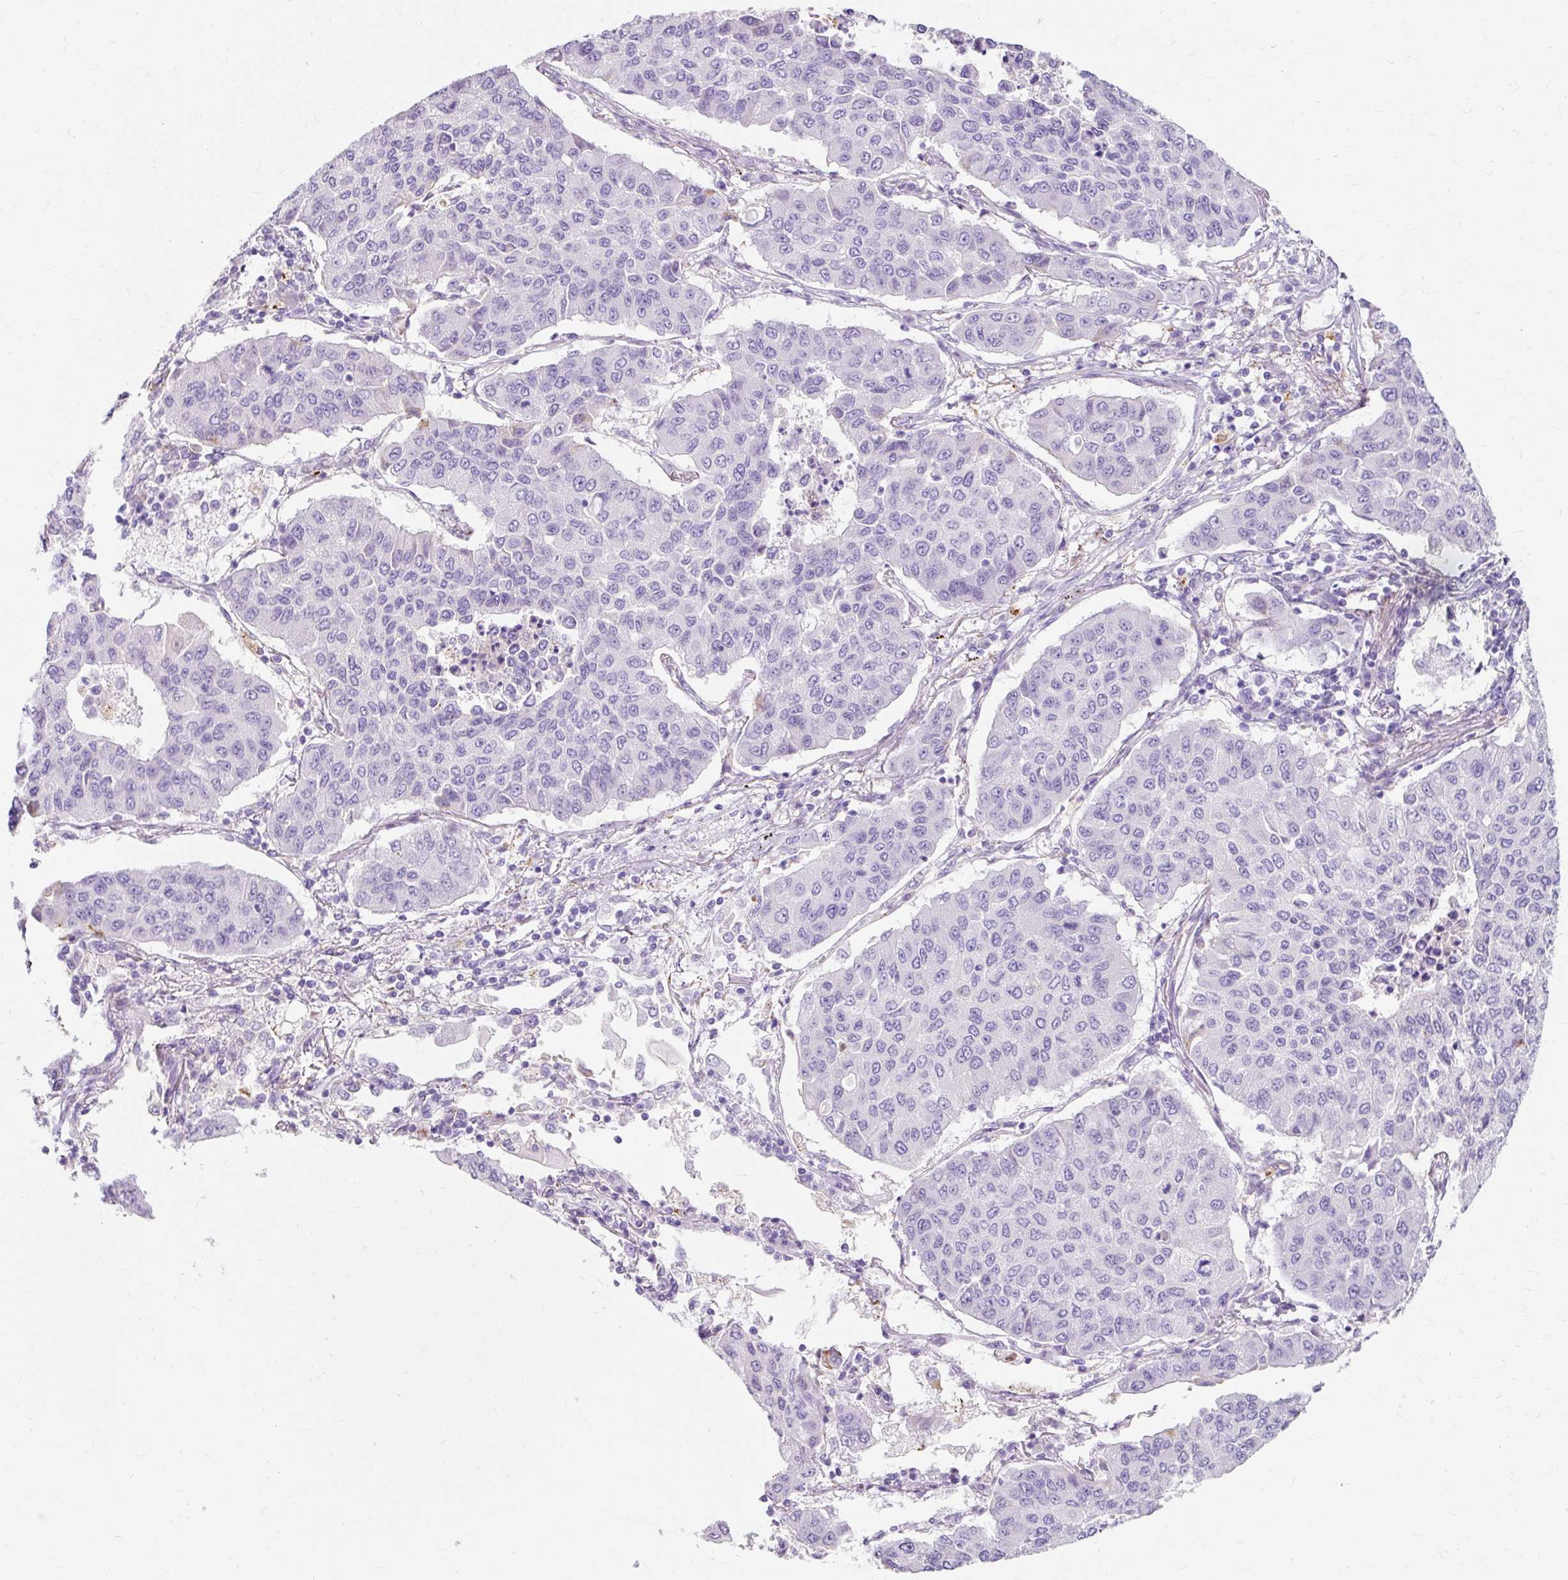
{"staining": {"intensity": "negative", "quantity": "none", "location": "none"}, "tissue": "lung cancer", "cell_type": "Tumor cells", "image_type": "cancer", "snomed": [{"axis": "morphology", "description": "Squamous cell carcinoma, NOS"}, {"axis": "topography", "description": "Lung"}], "caption": "There is no significant positivity in tumor cells of lung cancer (squamous cell carcinoma).", "gene": "CLDN25", "patient": {"sex": "male", "age": 74}}